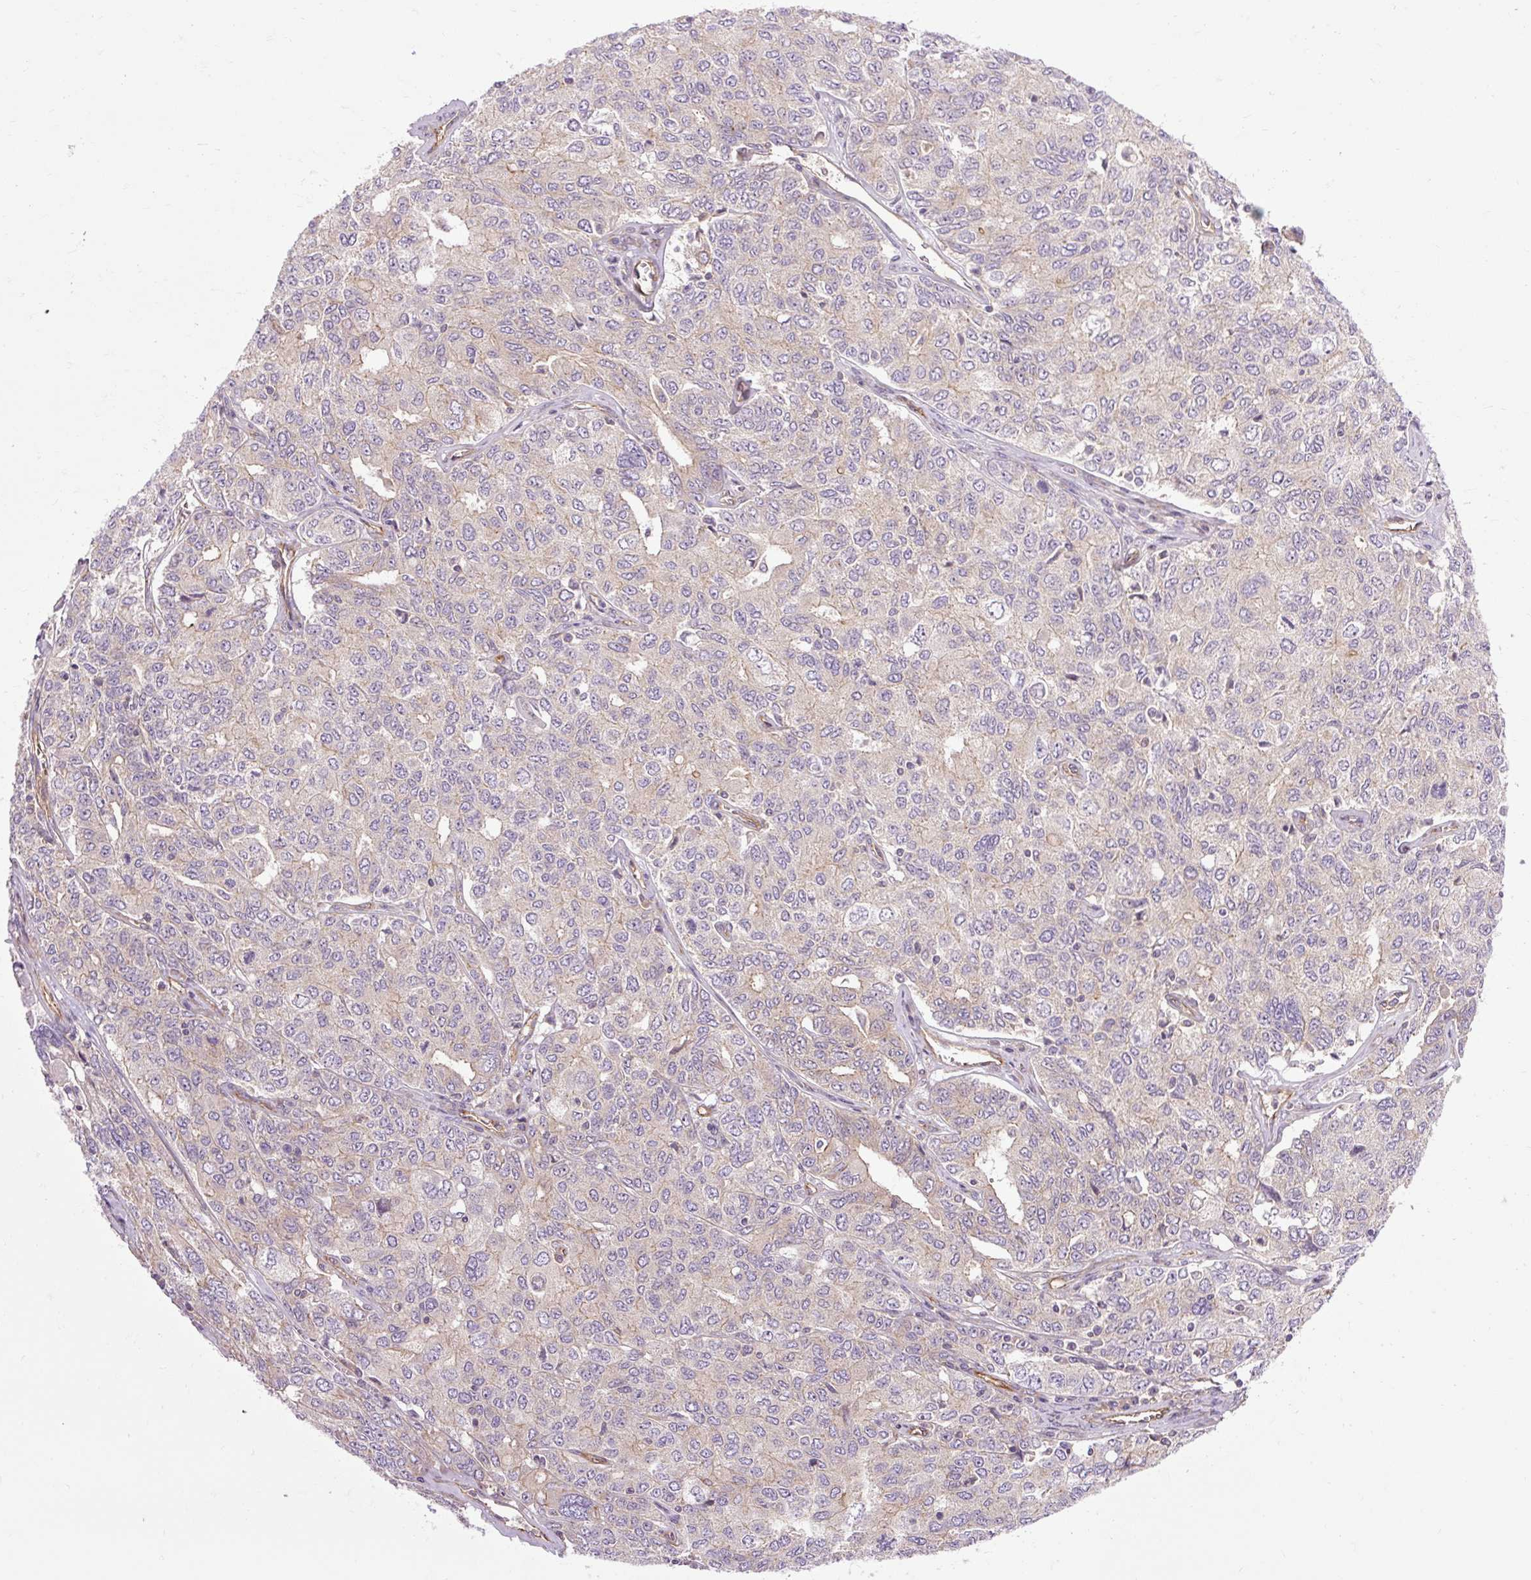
{"staining": {"intensity": "negative", "quantity": "none", "location": "none"}, "tissue": "ovarian cancer", "cell_type": "Tumor cells", "image_type": "cancer", "snomed": [{"axis": "morphology", "description": "Carcinoma, endometroid"}, {"axis": "topography", "description": "Ovary"}], "caption": "Immunohistochemistry (IHC) image of endometroid carcinoma (ovarian) stained for a protein (brown), which demonstrates no staining in tumor cells.", "gene": "CCDC93", "patient": {"sex": "female", "age": 62}}